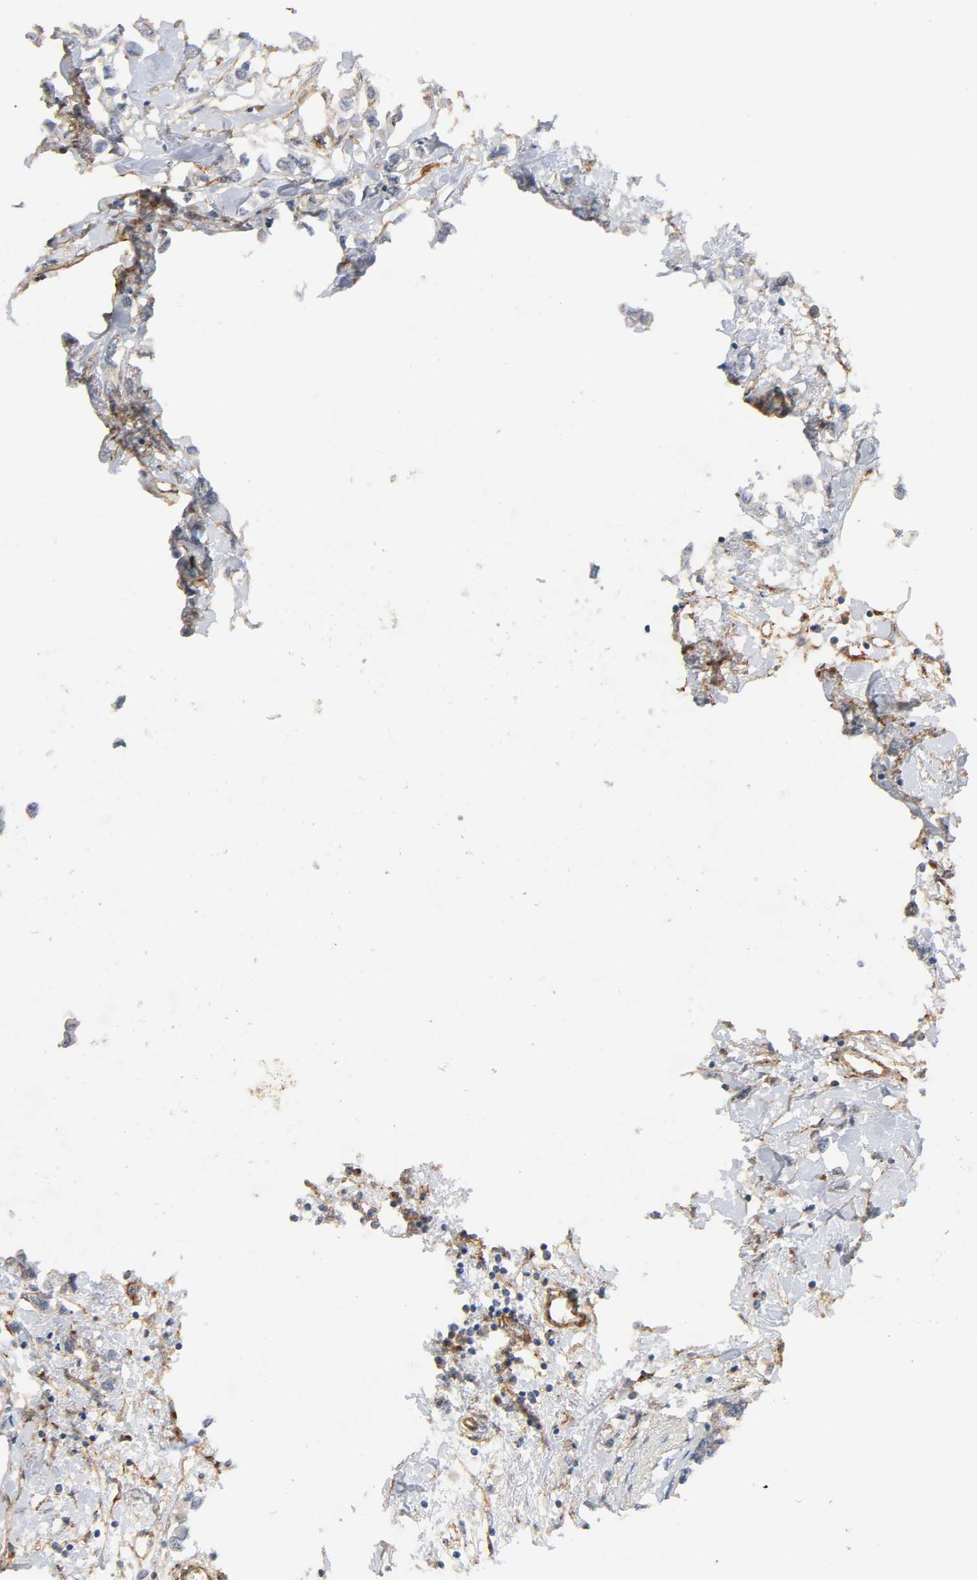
{"staining": {"intensity": "negative", "quantity": "none", "location": "none"}, "tissue": "breast cancer", "cell_type": "Tumor cells", "image_type": "cancer", "snomed": [{"axis": "morphology", "description": "Lobular carcinoma"}, {"axis": "topography", "description": "Breast"}], "caption": "Immunohistochemical staining of human breast cancer displays no significant staining in tumor cells. (DAB (3,3'-diaminobenzidine) immunohistochemistry (IHC) visualized using brightfield microscopy, high magnification).", "gene": "IFITM3", "patient": {"sex": "female", "age": 51}}